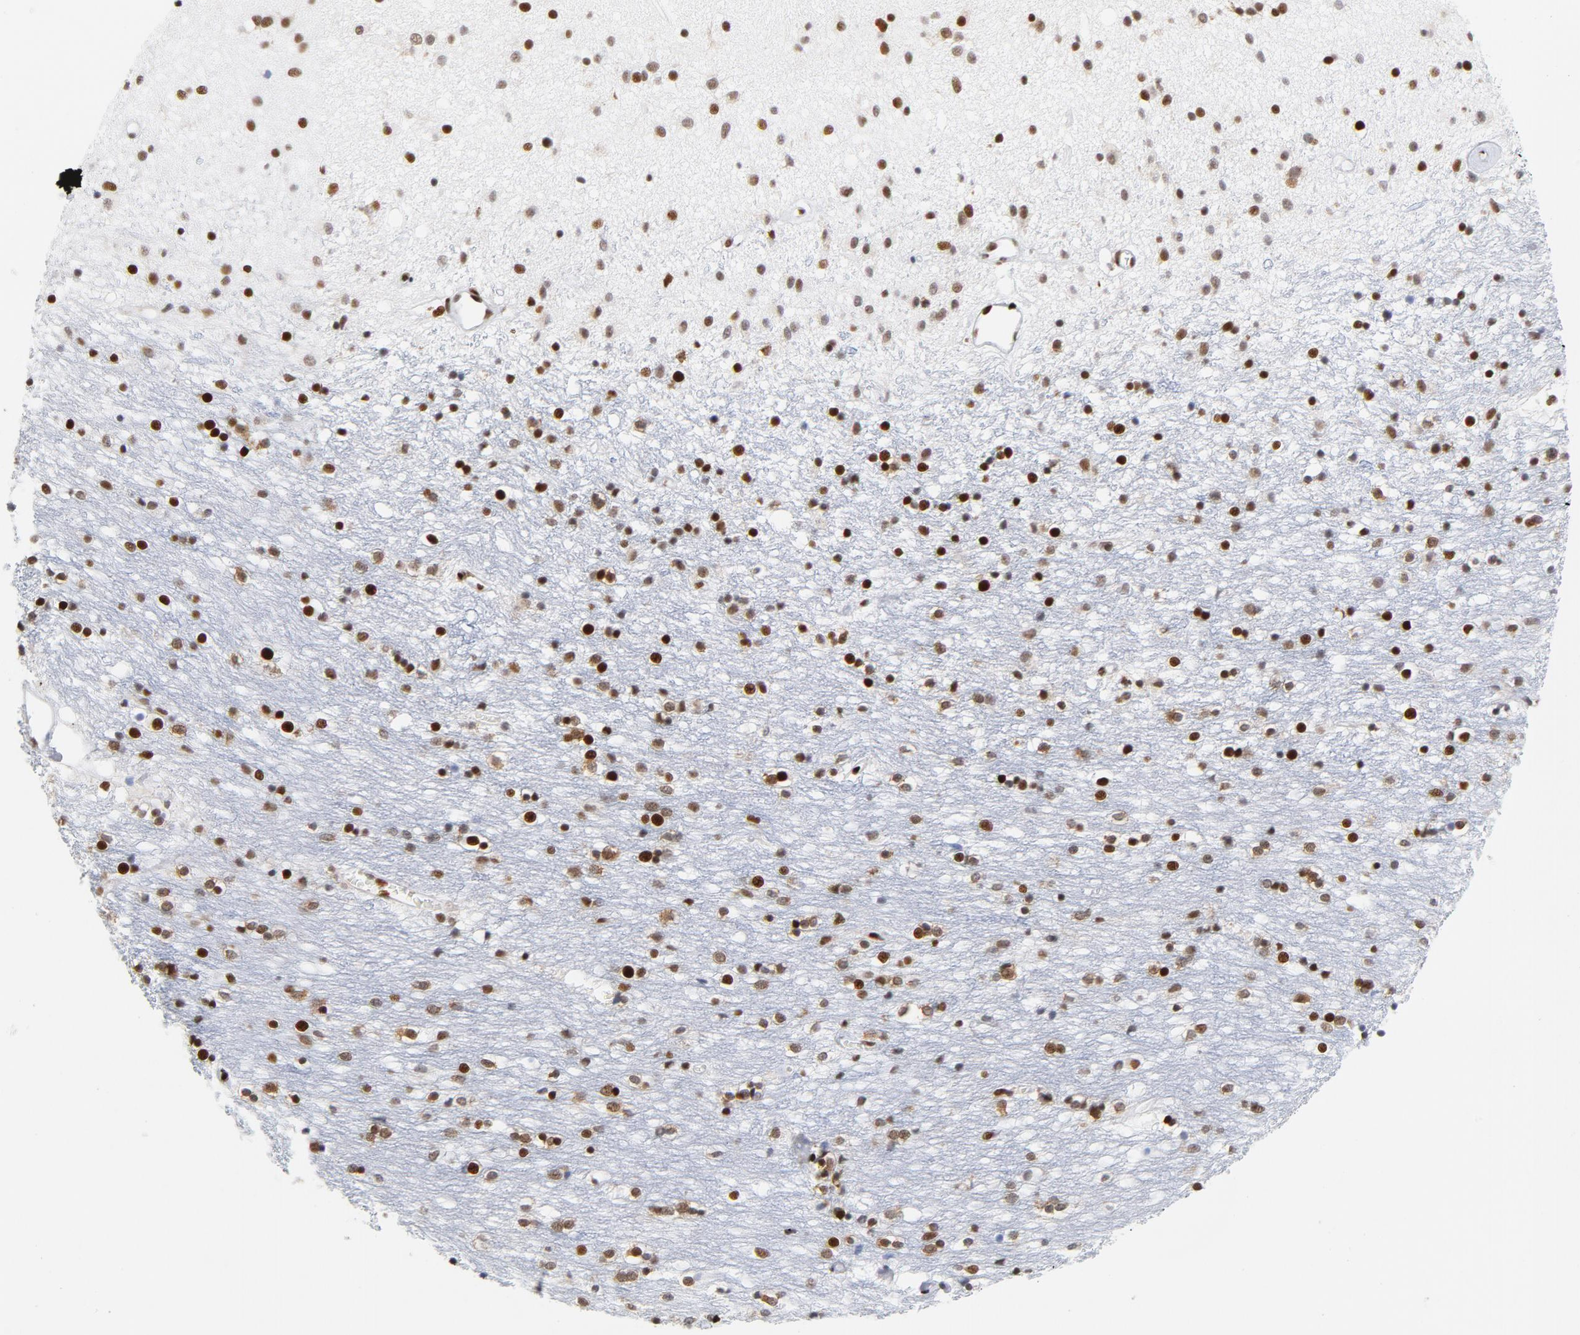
{"staining": {"intensity": "strong", "quantity": ">75%", "location": "nuclear"}, "tissue": "caudate", "cell_type": "Glial cells", "image_type": "normal", "snomed": [{"axis": "morphology", "description": "Normal tissue, NOS"}, {"axis": "topography", "description": "Lateral ventricle wall"}], "caption": "Glial cells exhibit strong nuclear expression in about >75% of cells in benign caudate. Immunohistochemistry stains the protein of interest in brown and the nuclei are stained blue.", "gene": "XRCC5", "patient": {"sex": "female", "age": 54}}